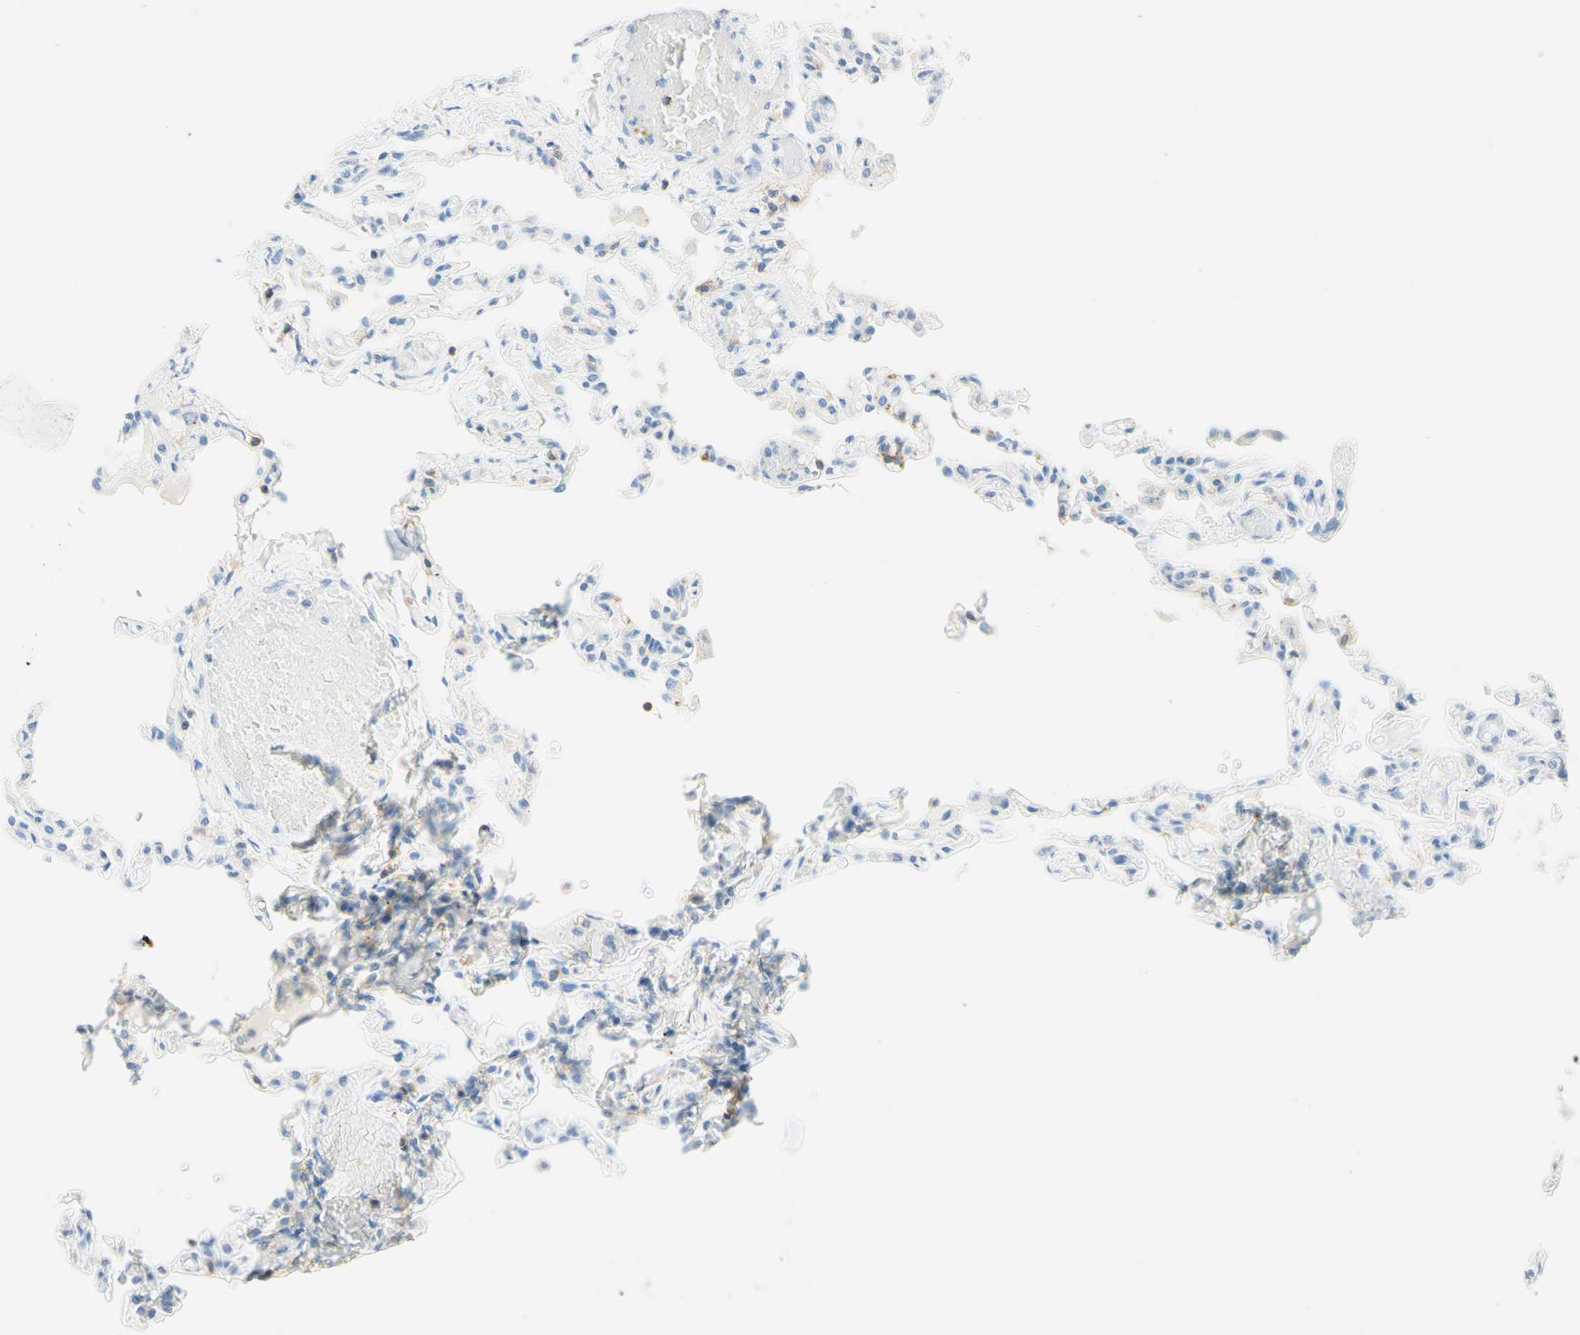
{"staining": {"intensity": "negative", "quantity": "none", "location": "none"}, "tissue": "lung", "cell_type": "Alveolar cells", "image_type": "normal", "snomed": [{"axis": "morphology", "description": "Normal tissue, NOS"}, {"axis": "topography", "description": "Lung"}], "caption": "DAB (3,3'-diaminobenzidine) immunohistochemical staining of normal human lung reveals no significant positivity in alveolar cells.", "gene": "LAT", "patient": {"sex": "male", "age": 21}}